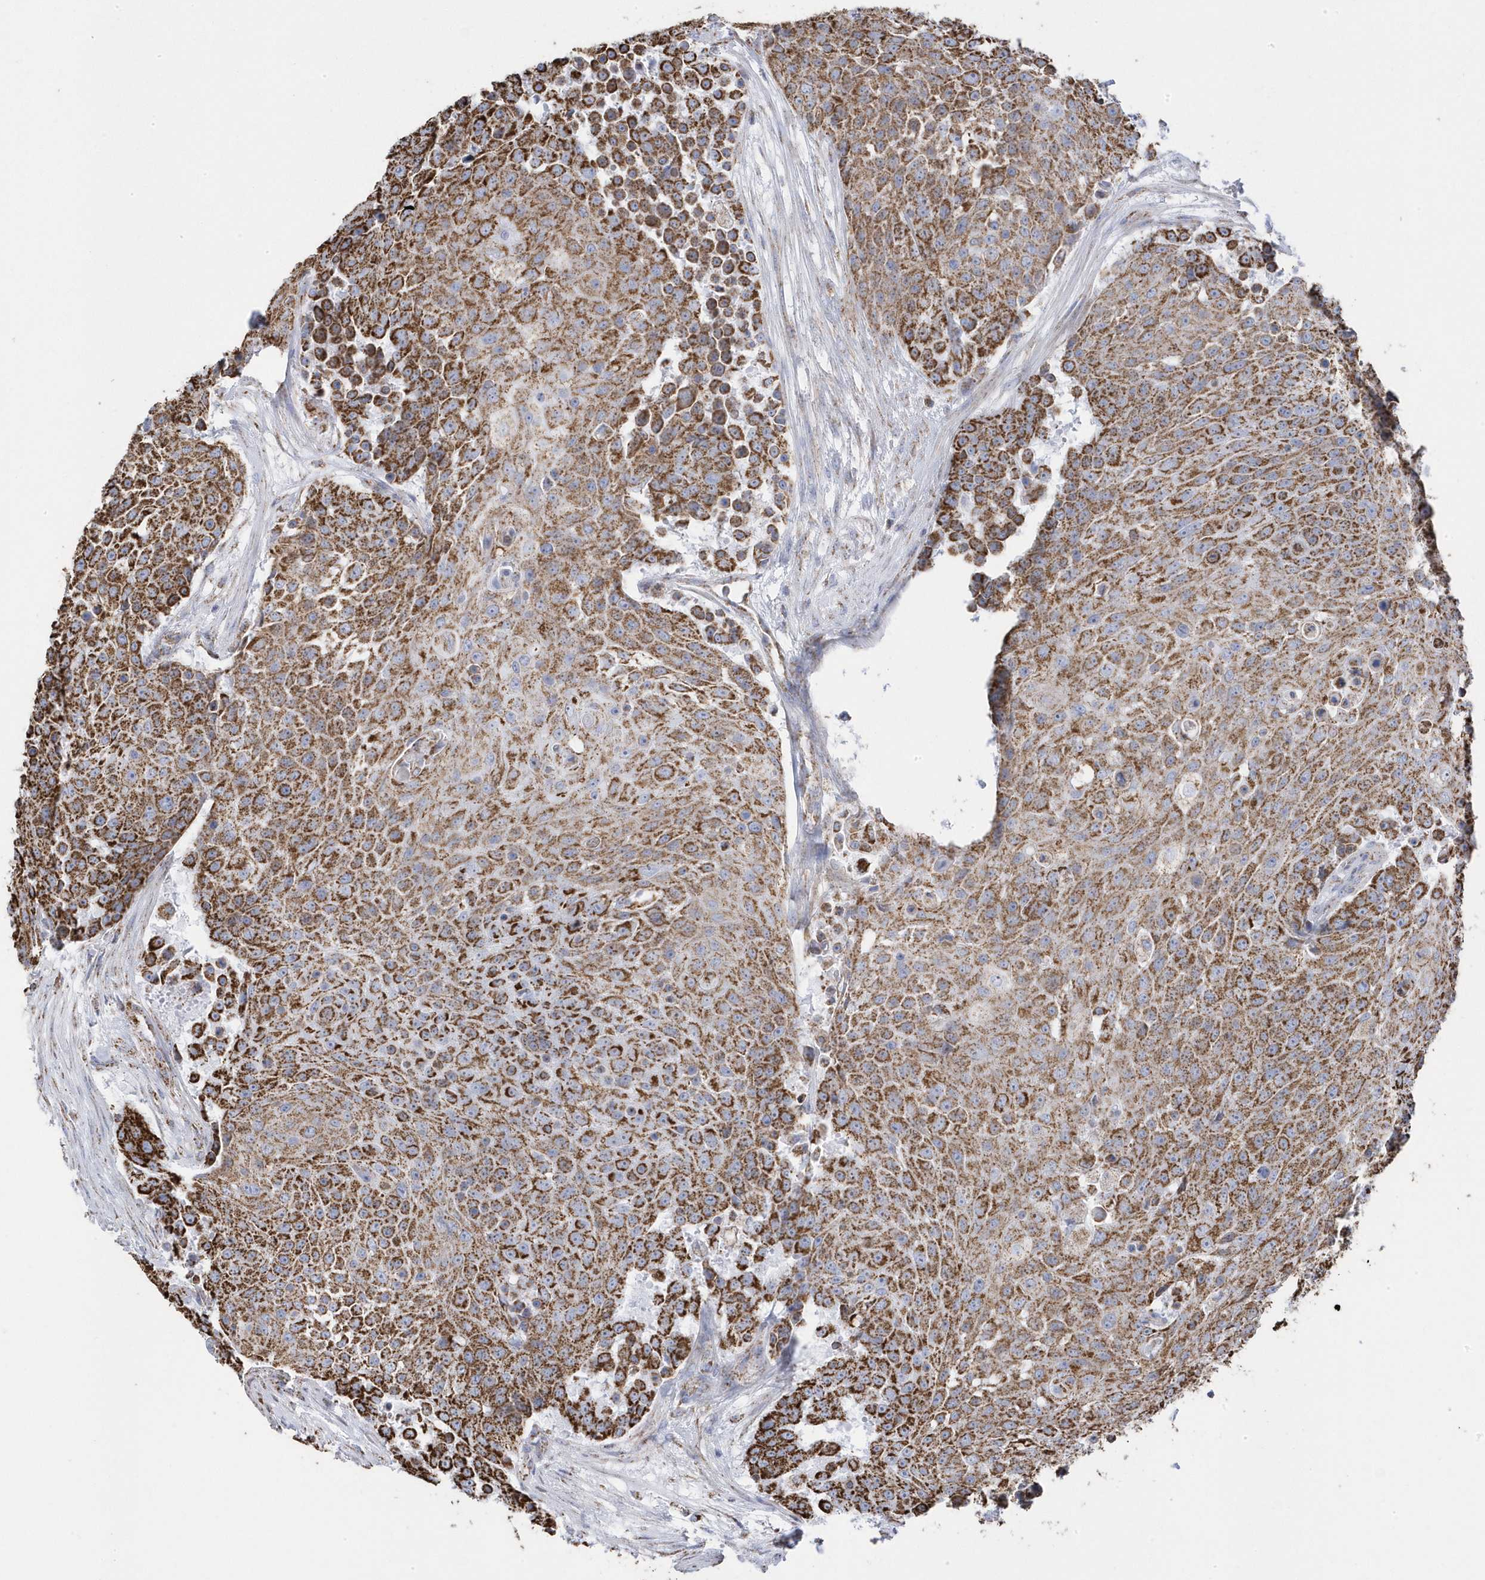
{"staining": {"intensity": "moderate", "quantity": ">75%", "location": "cytoplasmic/membranous"}, "tissue": "urothelial cancer", "cell_type": "Tumor cells", "image_type": "cancer", "snomed": [{"axis": "morphology", "description": "Urothelial carcinoma, High grade"}, {"axis": "topography", "description": "Urinary bladder"}], "caption": "Moderate cytoplasmic/membranous positivity is seen in about >75% of tumor cells in urothelial cancer.", "gene": "GTPBP8", "patient": {"sex": "female", "age": 63}}